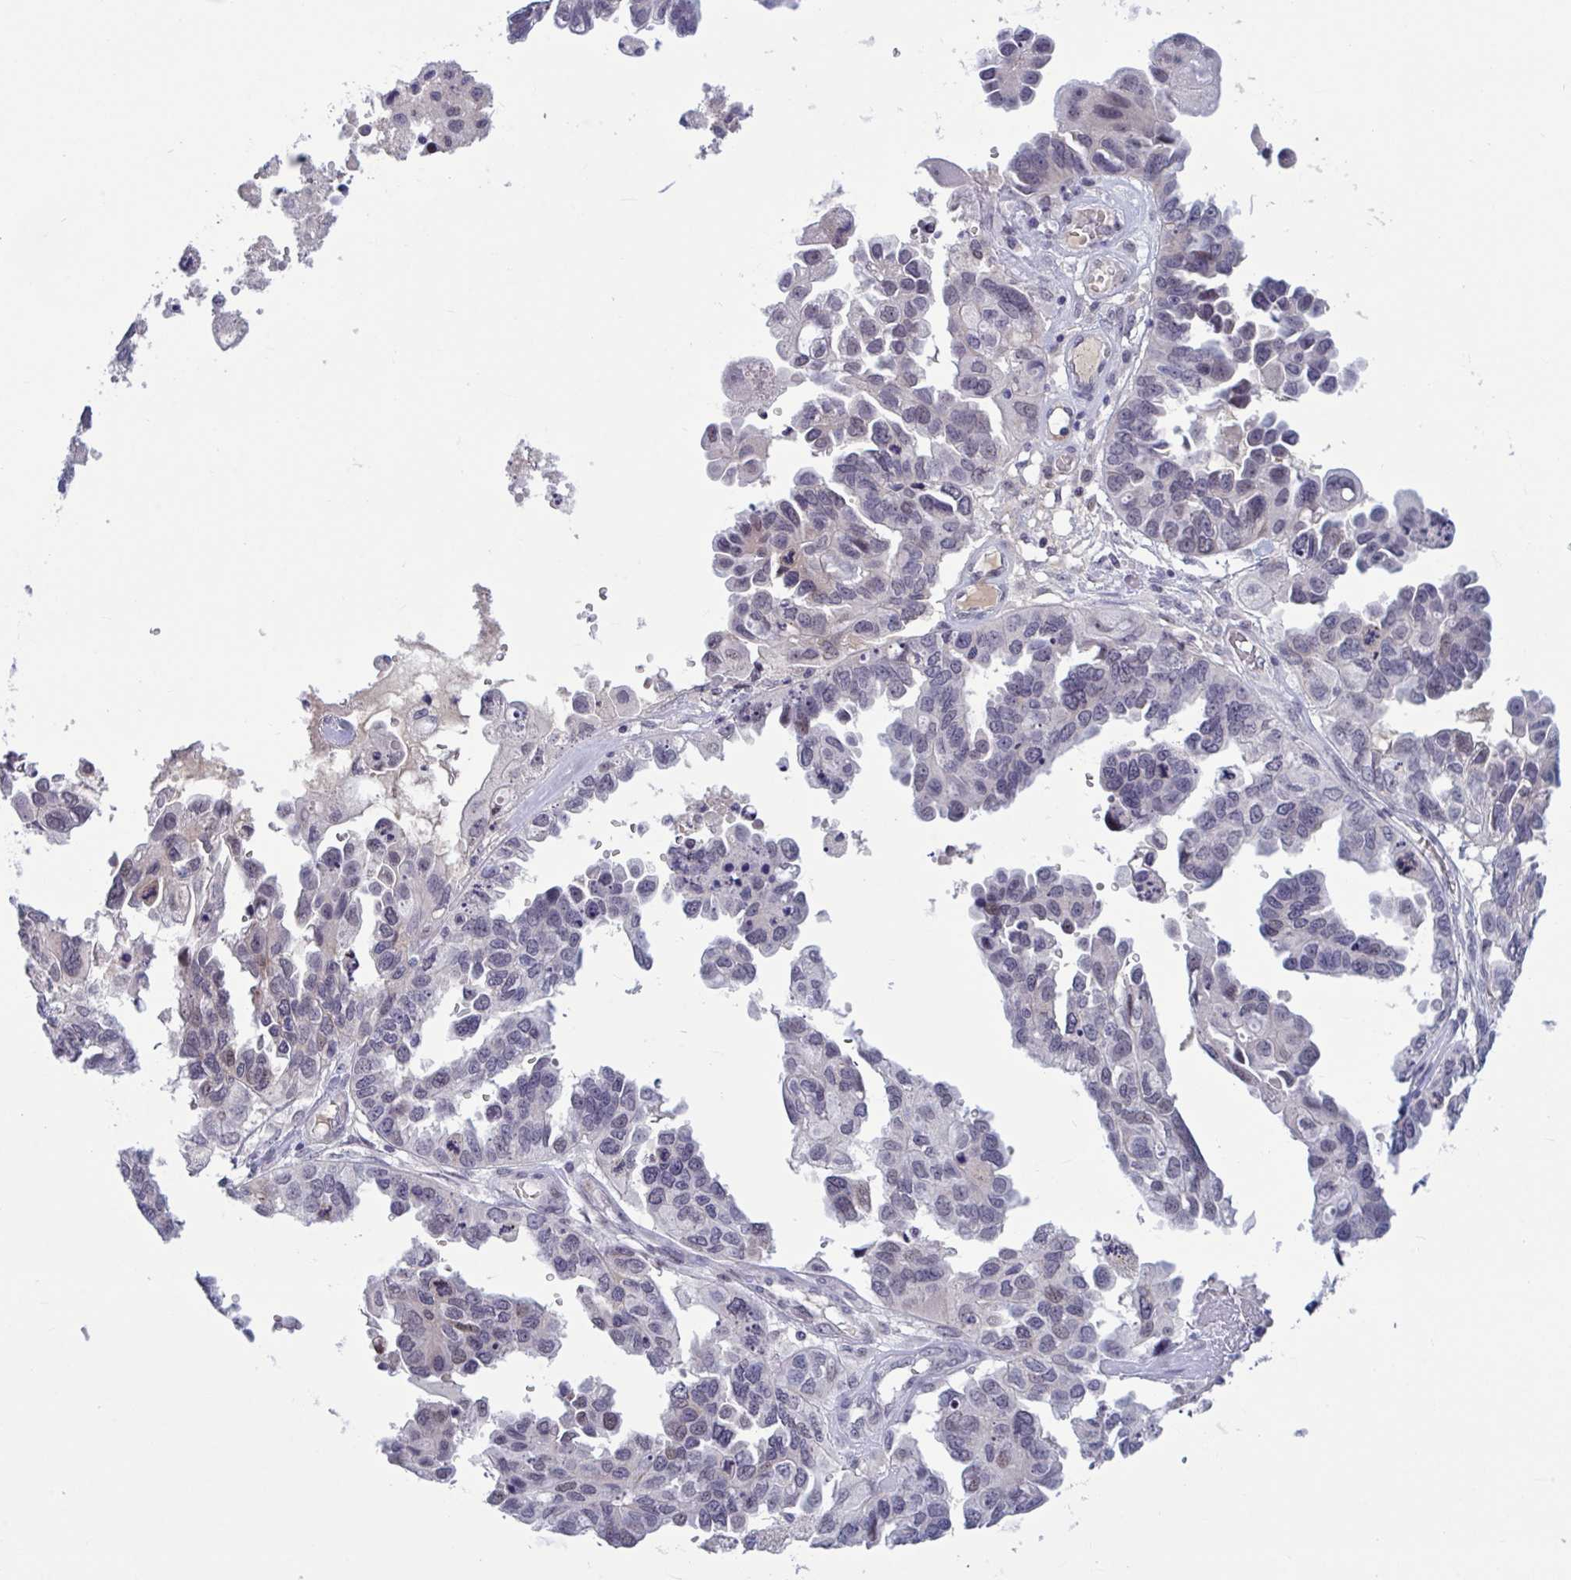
{"staining": {"intensity": "negative", "quantity": "none", "location": "none"}, "tissue": "ovarian cancer", "cell_type": "Tumor cells", "image_type": "cancer", "snomed": [{"axis": "morphology", "description": "Cystadenocarcinoma, serous, NOS"}, {"axis": "topography", "description": "Ovary"}], "caption": "Human ovarian cancer stained for a protein using immunohistochemistry (IHC) shows no positivity in tumor cells.", "gene": "CNGB3", "patient": {"sex": "female", "age": 53}}